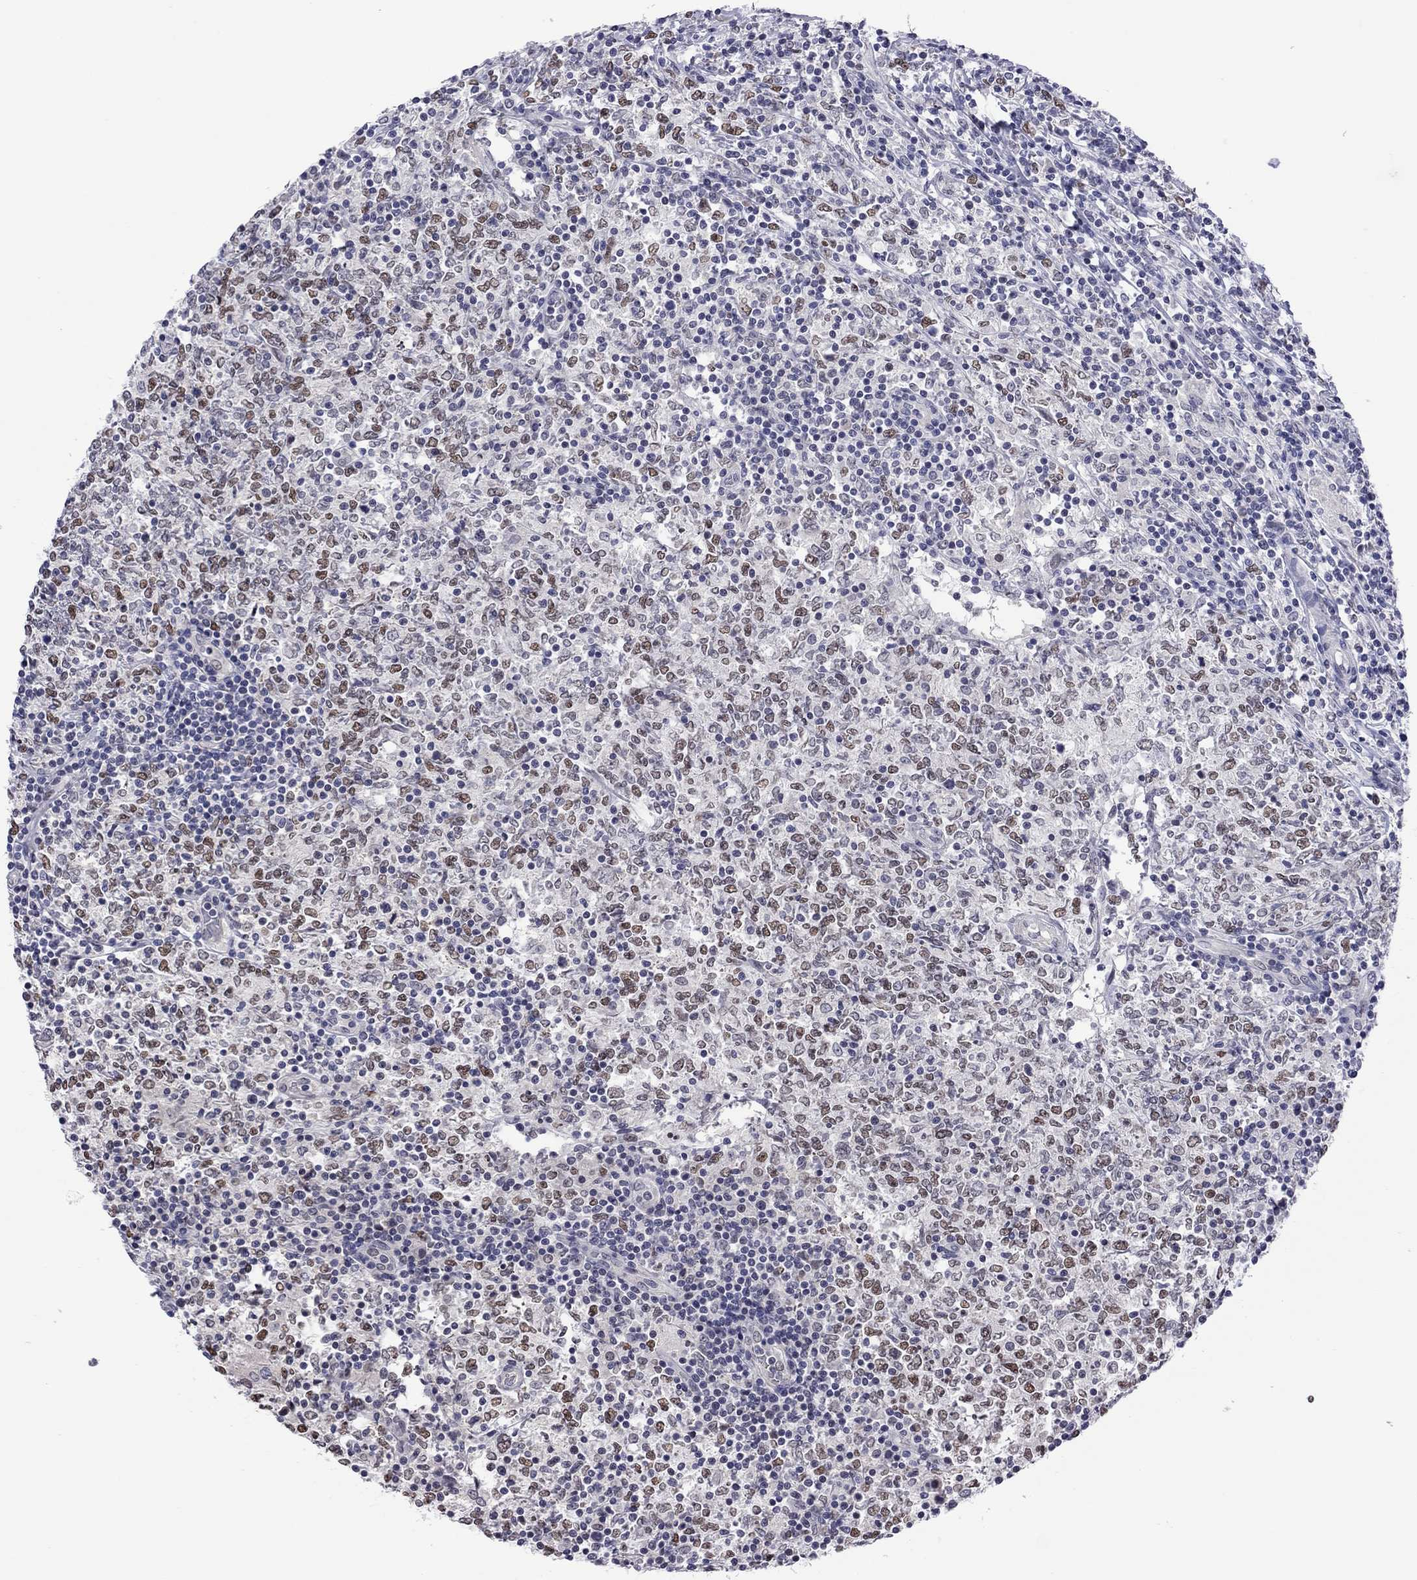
{"staining": {"intensity": "moderate", "quantity": ">75%", "location": "nuclear"}, "tissue": "lymphoma", "cell_type": "Tumor cells", "image_type": "cancer", "snomed": [{"axis": "morphology", "description": "Malignant lymphoma, non-Hodgkin's type, High grade"}, {"axis": "topography", "description": "Lymph node"}], "caption": "Protein positivity by immunohistochemistry exhibits moderate nuclear staining in about >75% of tumor cells in lymphoma.", "gene": "POU5F2", "patient": {"sex": "female", "age": 84}}